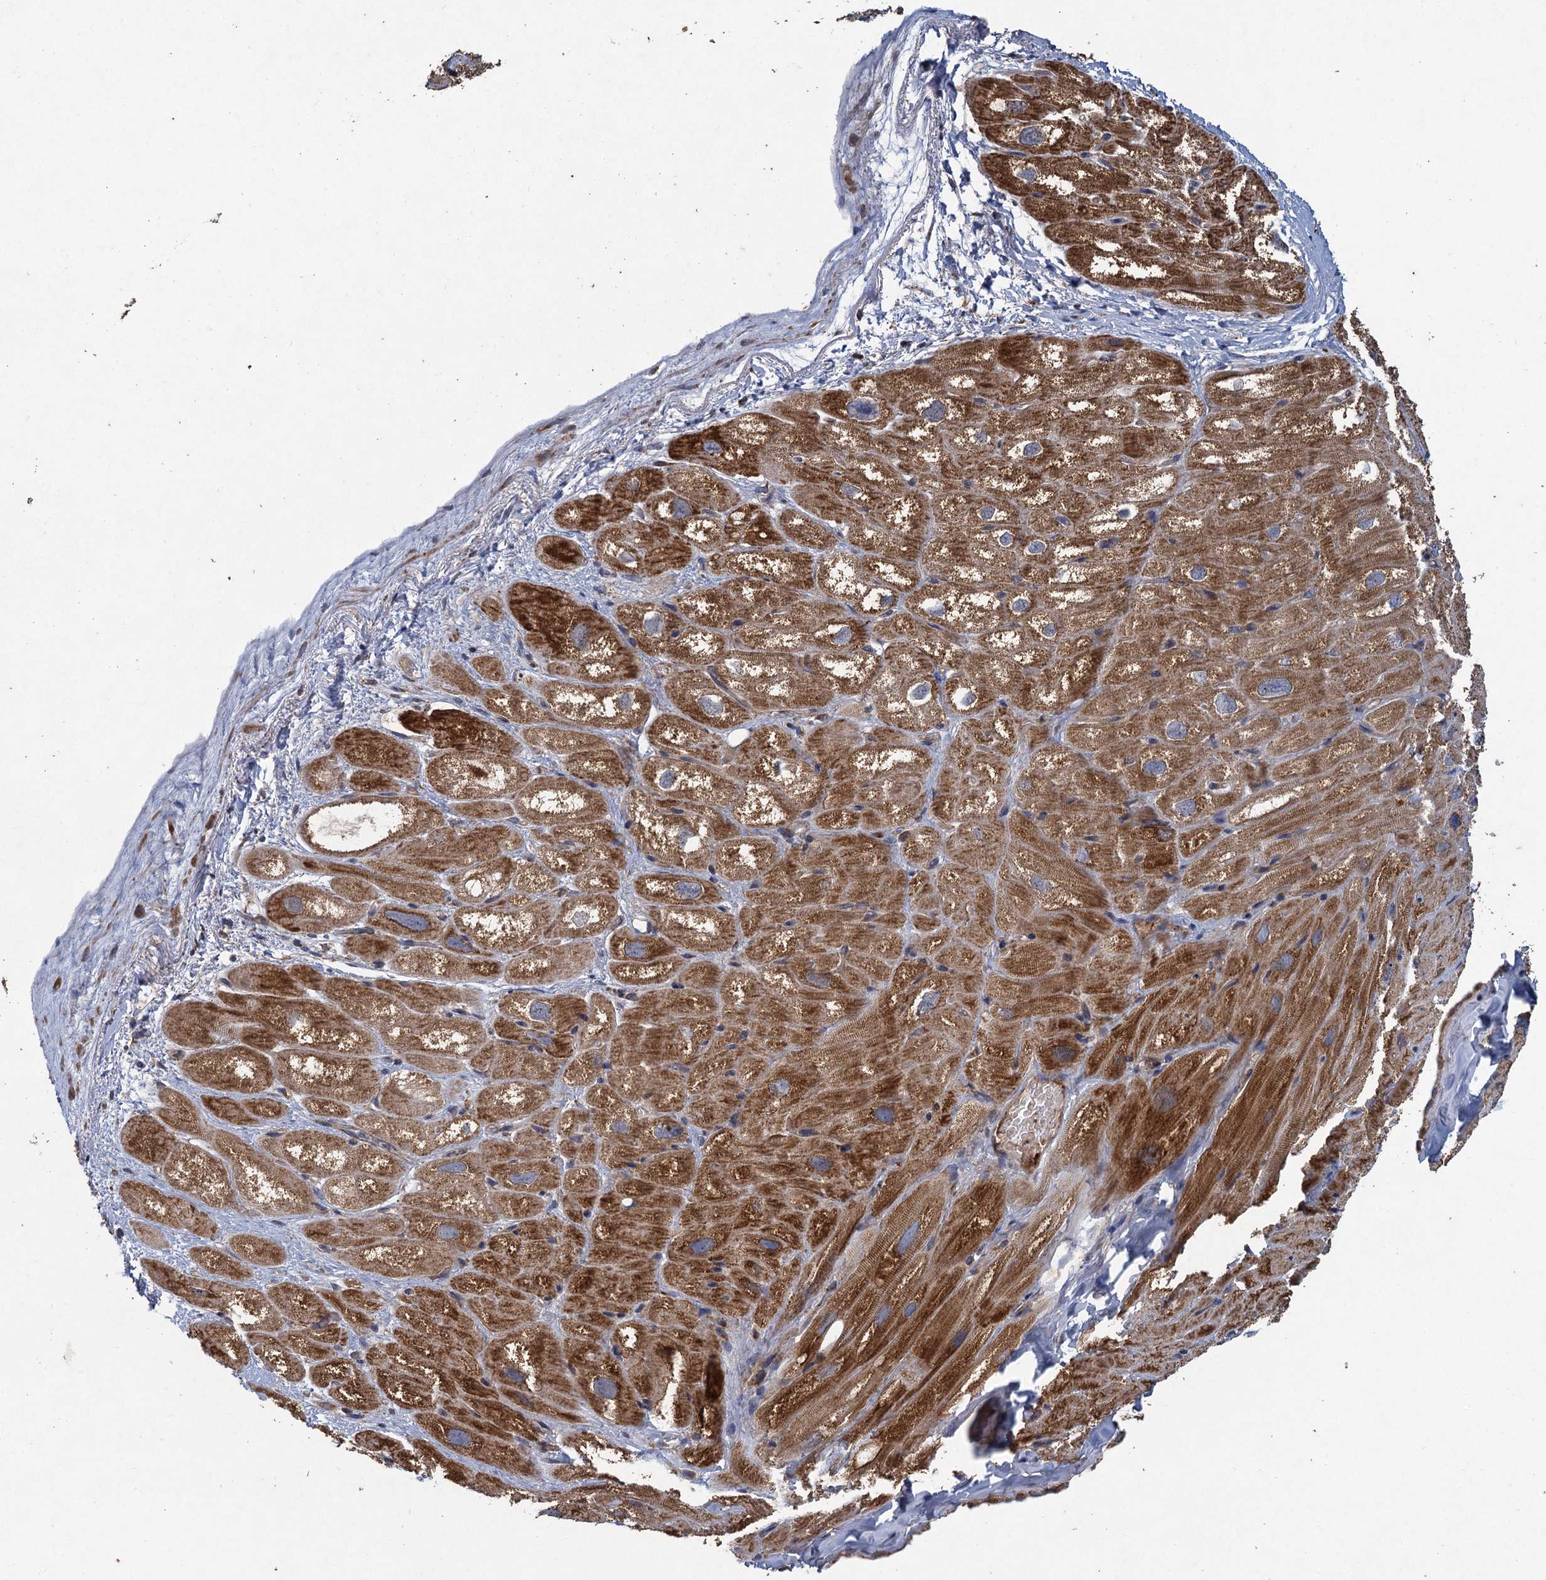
{"staining": {"intensity": "moderate", "quantity": ">75%", "location": "cytoplasmic/membranous"}, "tissue": "heart muscle", "cell_type": "Cardiomyocytes", "image_type": "normal", "snomed": [{"axis": "morphology", "description": "Normal tissue, NOS"}, {"axis": "topography", "description": "Heart"}], "caption": "Heart muscle stained with IHC demonstrates moderate cytoplasmic/membranous positivity in approximately >75% of cardiomyocytes.", "gene": "BCS1L", "patient": {"sex": "male", "age": 50}}